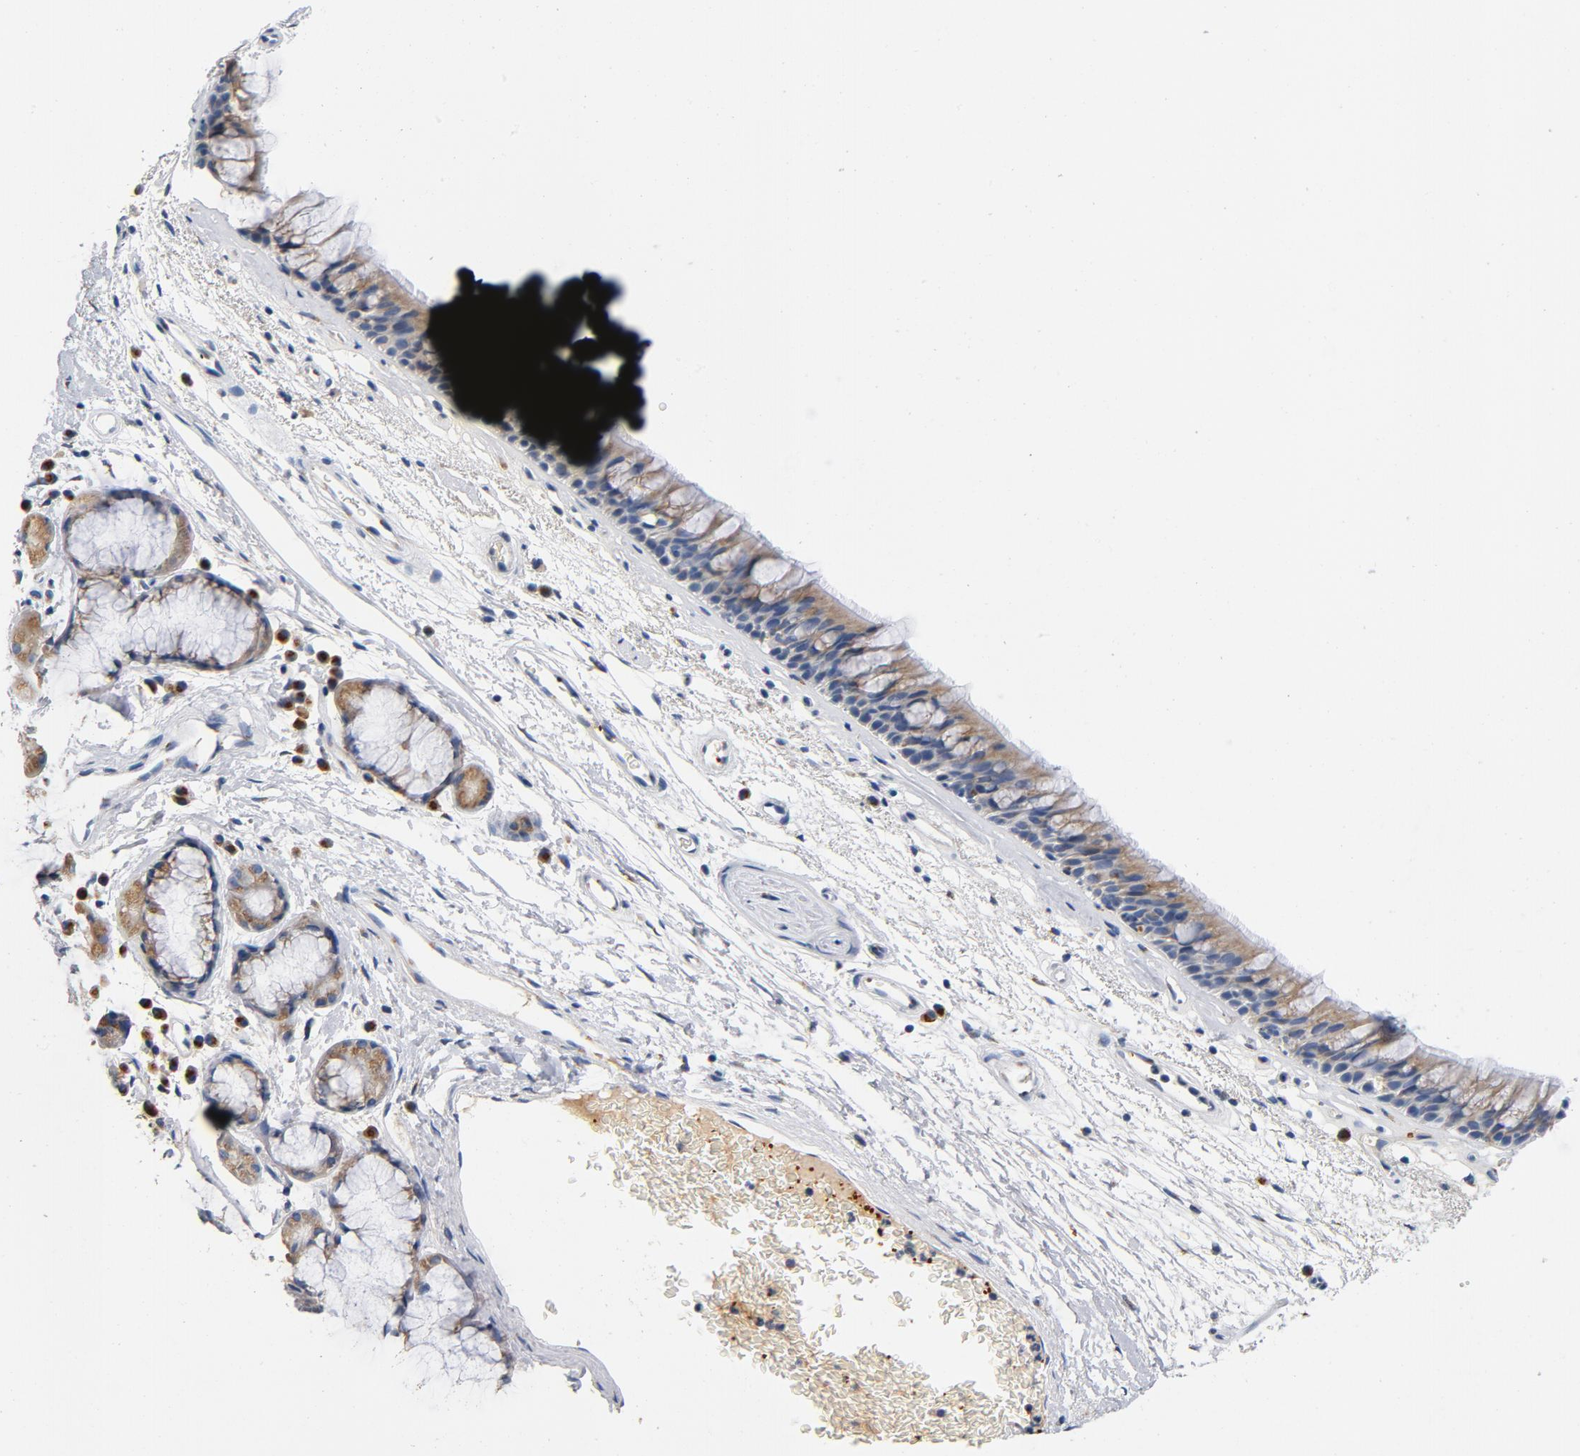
{"staining": {"intensity": "weak", "quantity": "25%-75%", "location": "cytoplasmic/membranous"}, "tissue": "bronchus", "cell_type": "Respiratory epithelial cells", "image_type": "normal", "snomed": [{"axis": "morphology", "description": "Normal tissue, NOS"}, {"axis": "morphology", "description": "Adenocarcinoma, NOS"}, {"axis": "topography", "description": "Bronchus"}, {"axis": "topography", "description": "Lung"}], "caption": "Immunohistochemistry (IHC) (DAB (3,3'-diaminobenzidine)) staining of benign bronchus demonstrates weak cytoplasmic/membranous protein positivity in approximately 25%-75% of respiratory epithelial cells. Using DAB (3,3'-diaminobenzidine) (brown) and hematoxylin (blue) stains, captured at high magnification using brightfield microscopy.", "gene": "LMAN2", "patient": {"sex": "female", "age": 54}}